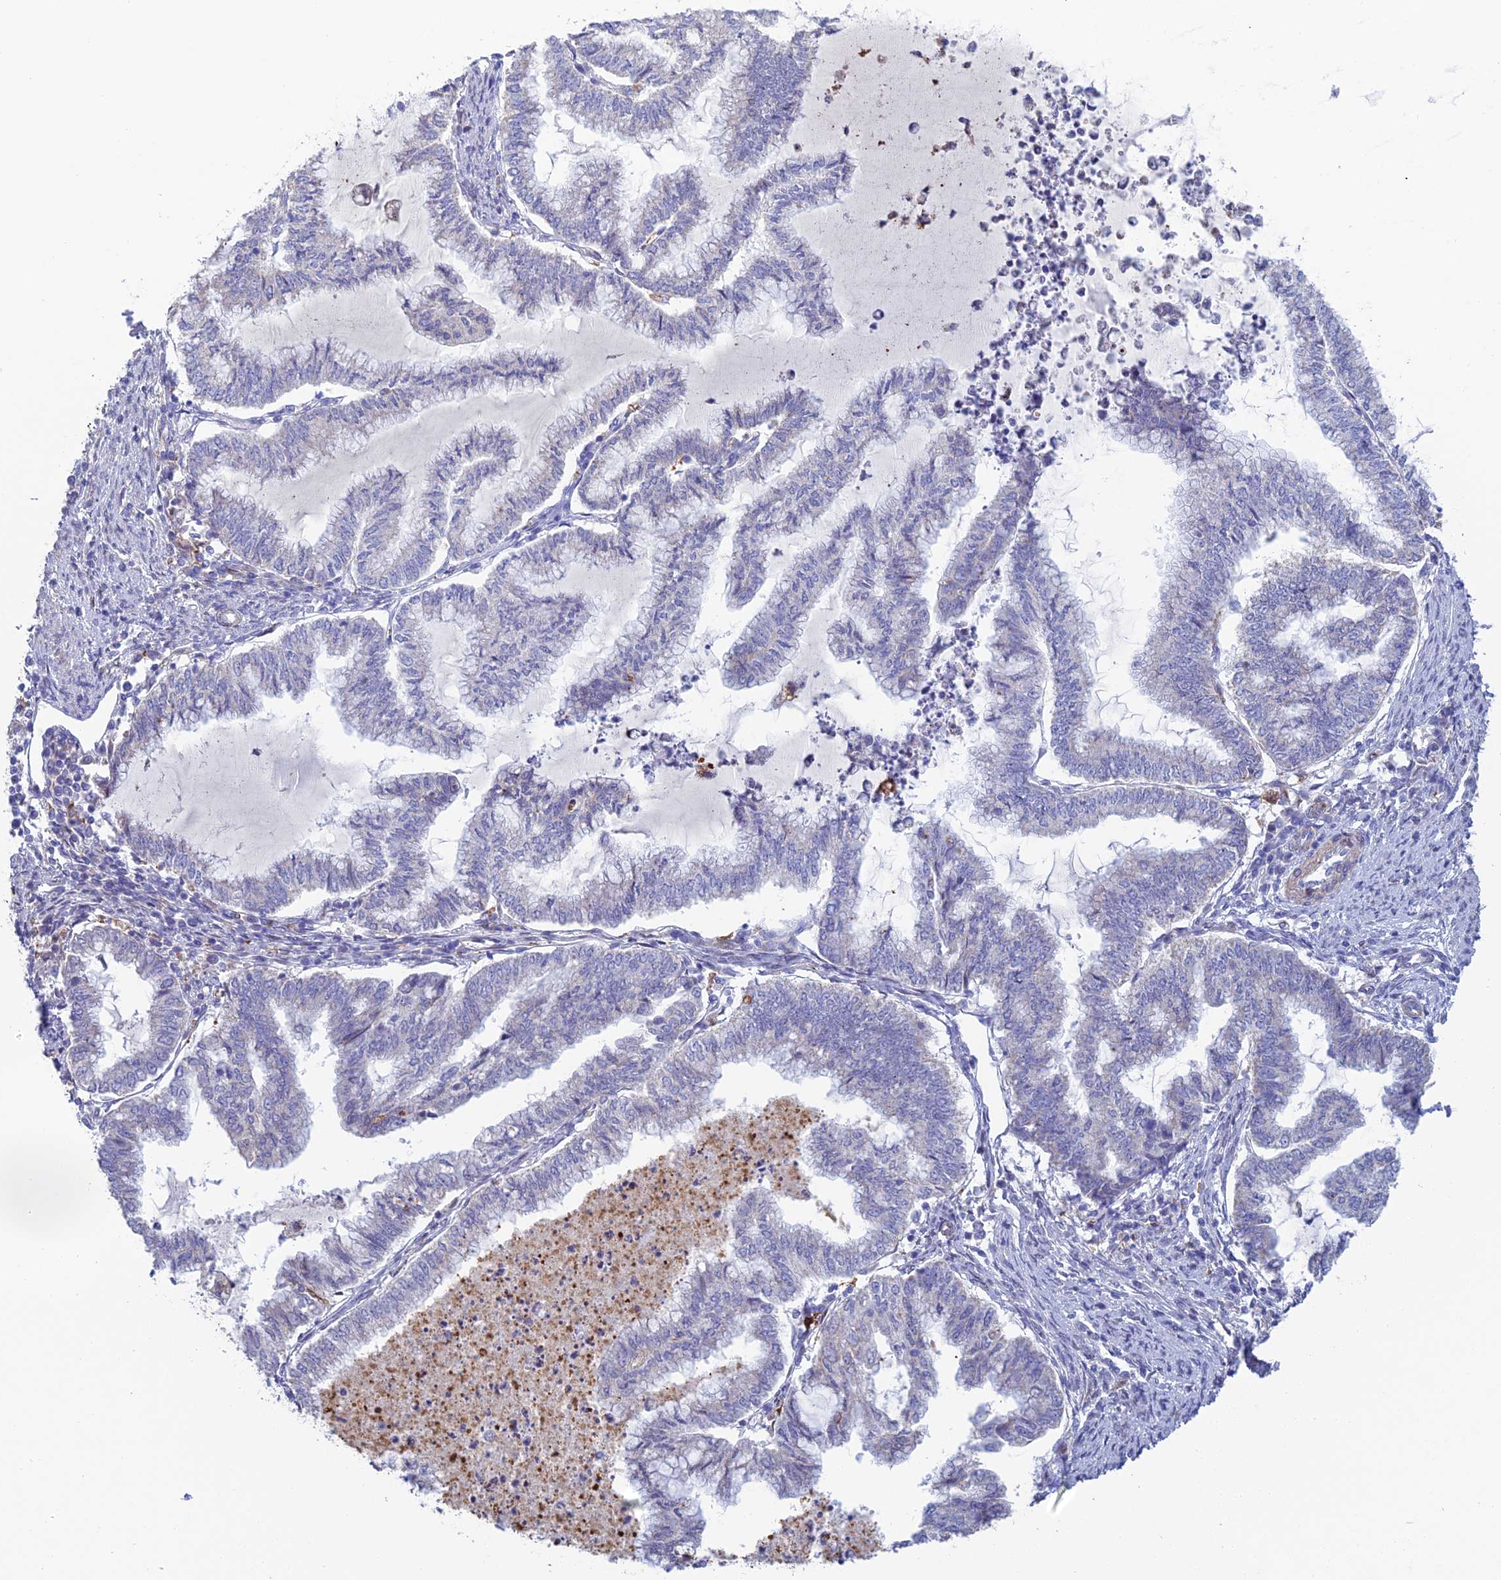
{"staining": {"intensity": "negative", "quantity": "none", "location": "none"}, "tissue": "endometrial cancer", "cell_type": "Tumor cells", "image_type": "cancer", "snomed": [{"axis": "morphology", "description": "Adenocarcinoma, NOS"}, {"axis": "topography", "description": "Endometrium"}], "caption": "Tumor cells show no significant positivity in endometrial cancer.", "gene": "CSPG4", "patient": {"sex": "female", "age": 79}}